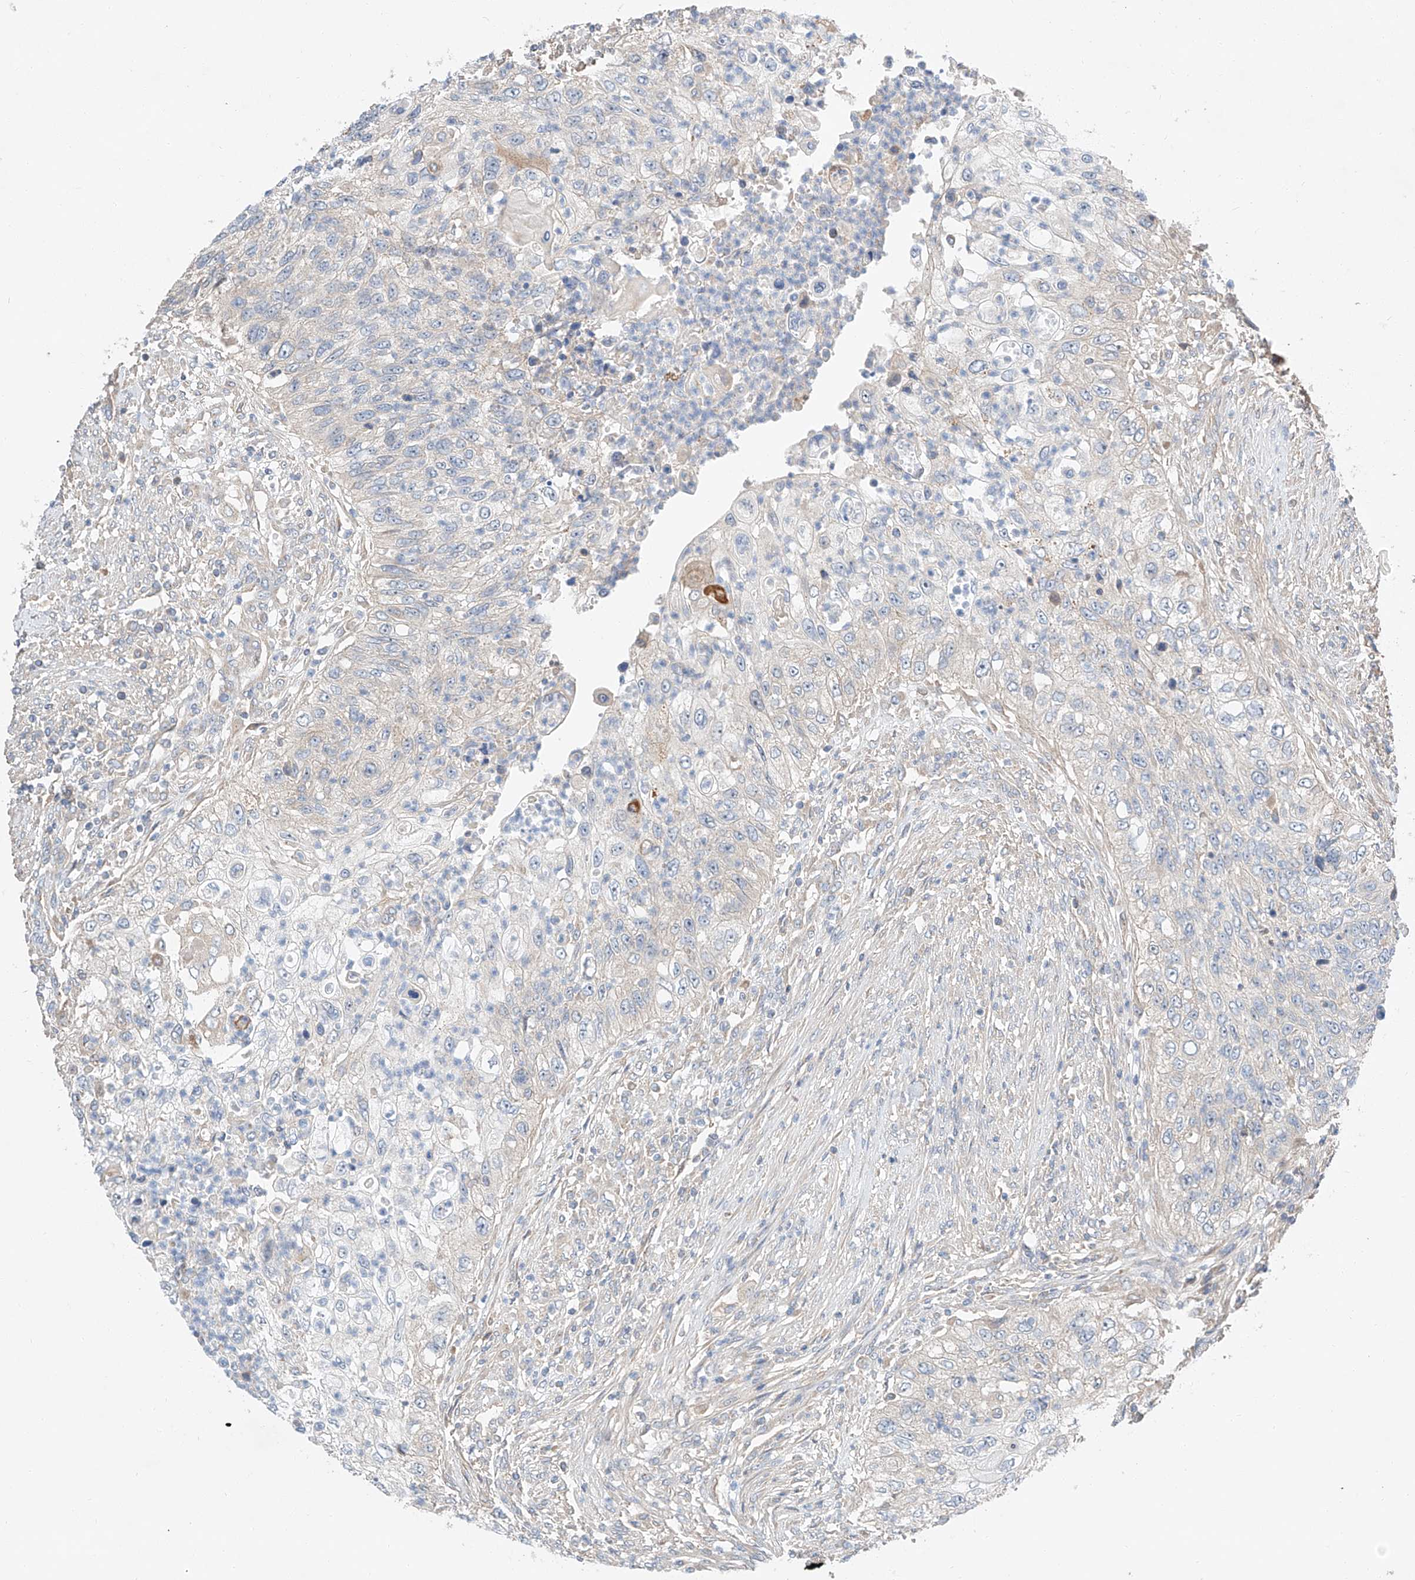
{"staining": {"intensity": "negative", "quantity": "none", "location": "none"}, "tissue": "urothelial cancer", "cell_type": "Tumor cells", "image_type": "cancer", "snomed": [{"axis": "morphology", "description": "Urothelial carcinoma, High grade"}, {"axis": "topography", "description": "Urinary bladder"}], "caption": "This histopathology image is of high-grade urothelial carcinoma stained with immunohistochemistry (IHC) to label a protein in brown with the nuclei are counter-stained blue. There is no staining in tumor cells.", "gene": "RUSC1", "patient": {"sex": "female", "age": 60}}